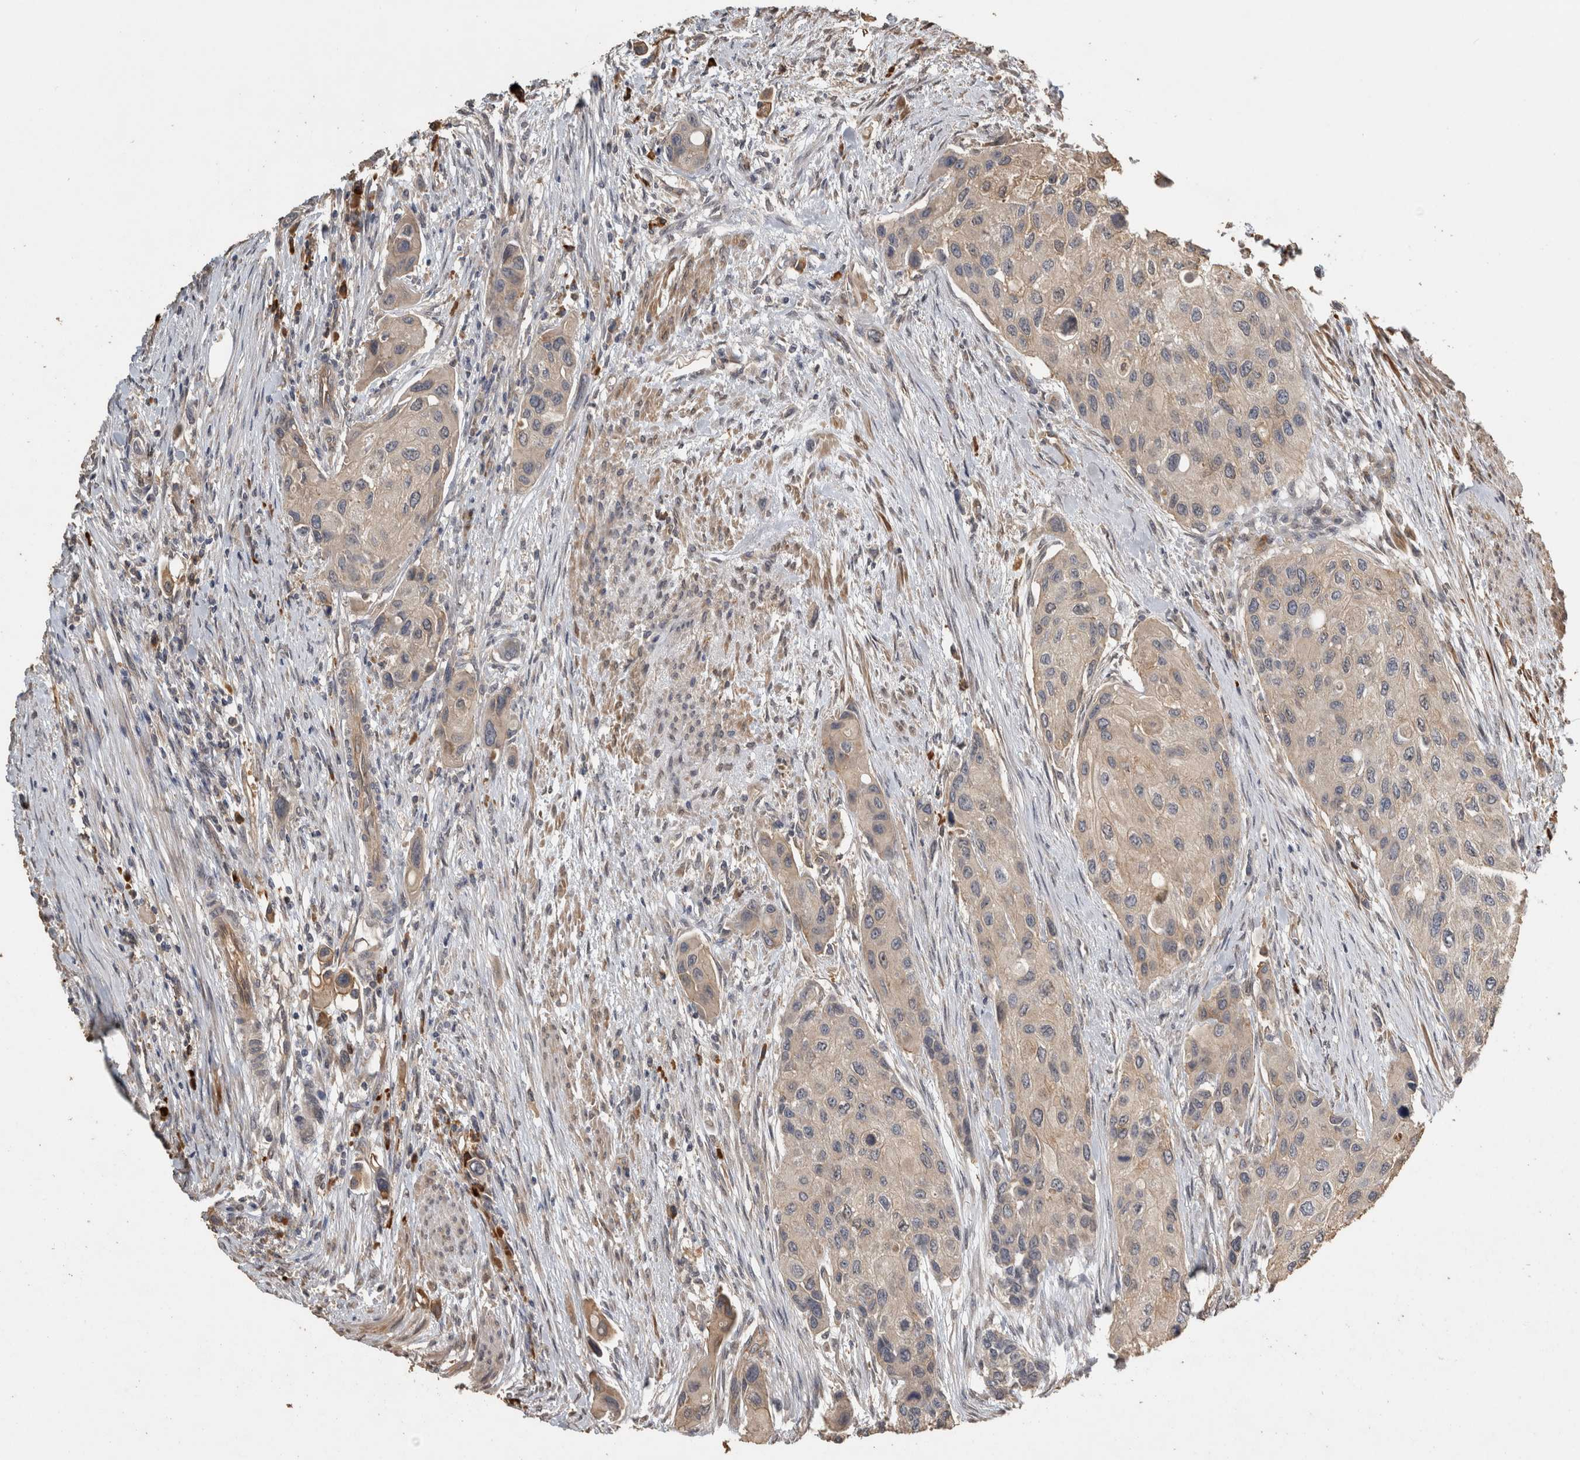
{"staining": {"intensity": "weak", "quantity": "25%-75%", "location": "cytoplasmic/membranous"}, "tissue": "urothelial cancer", "cell_type": "Tumor cells", "image_type": "cancer", "snomed": [{"axis": "morphology", "description": "Urothelial carcinoma, High grade"}, {"axis": "topography", "description": "Urinary bladder"}], "caption": "Human urothelial carcinoma (high-grade) stained for a protein (brown) displays weak cytoplasmic/membranous positive positivity in about 25%-75% of tumor cells.", "gene": "RHPN1", "patient": {"sex": "female", "age": 56}}